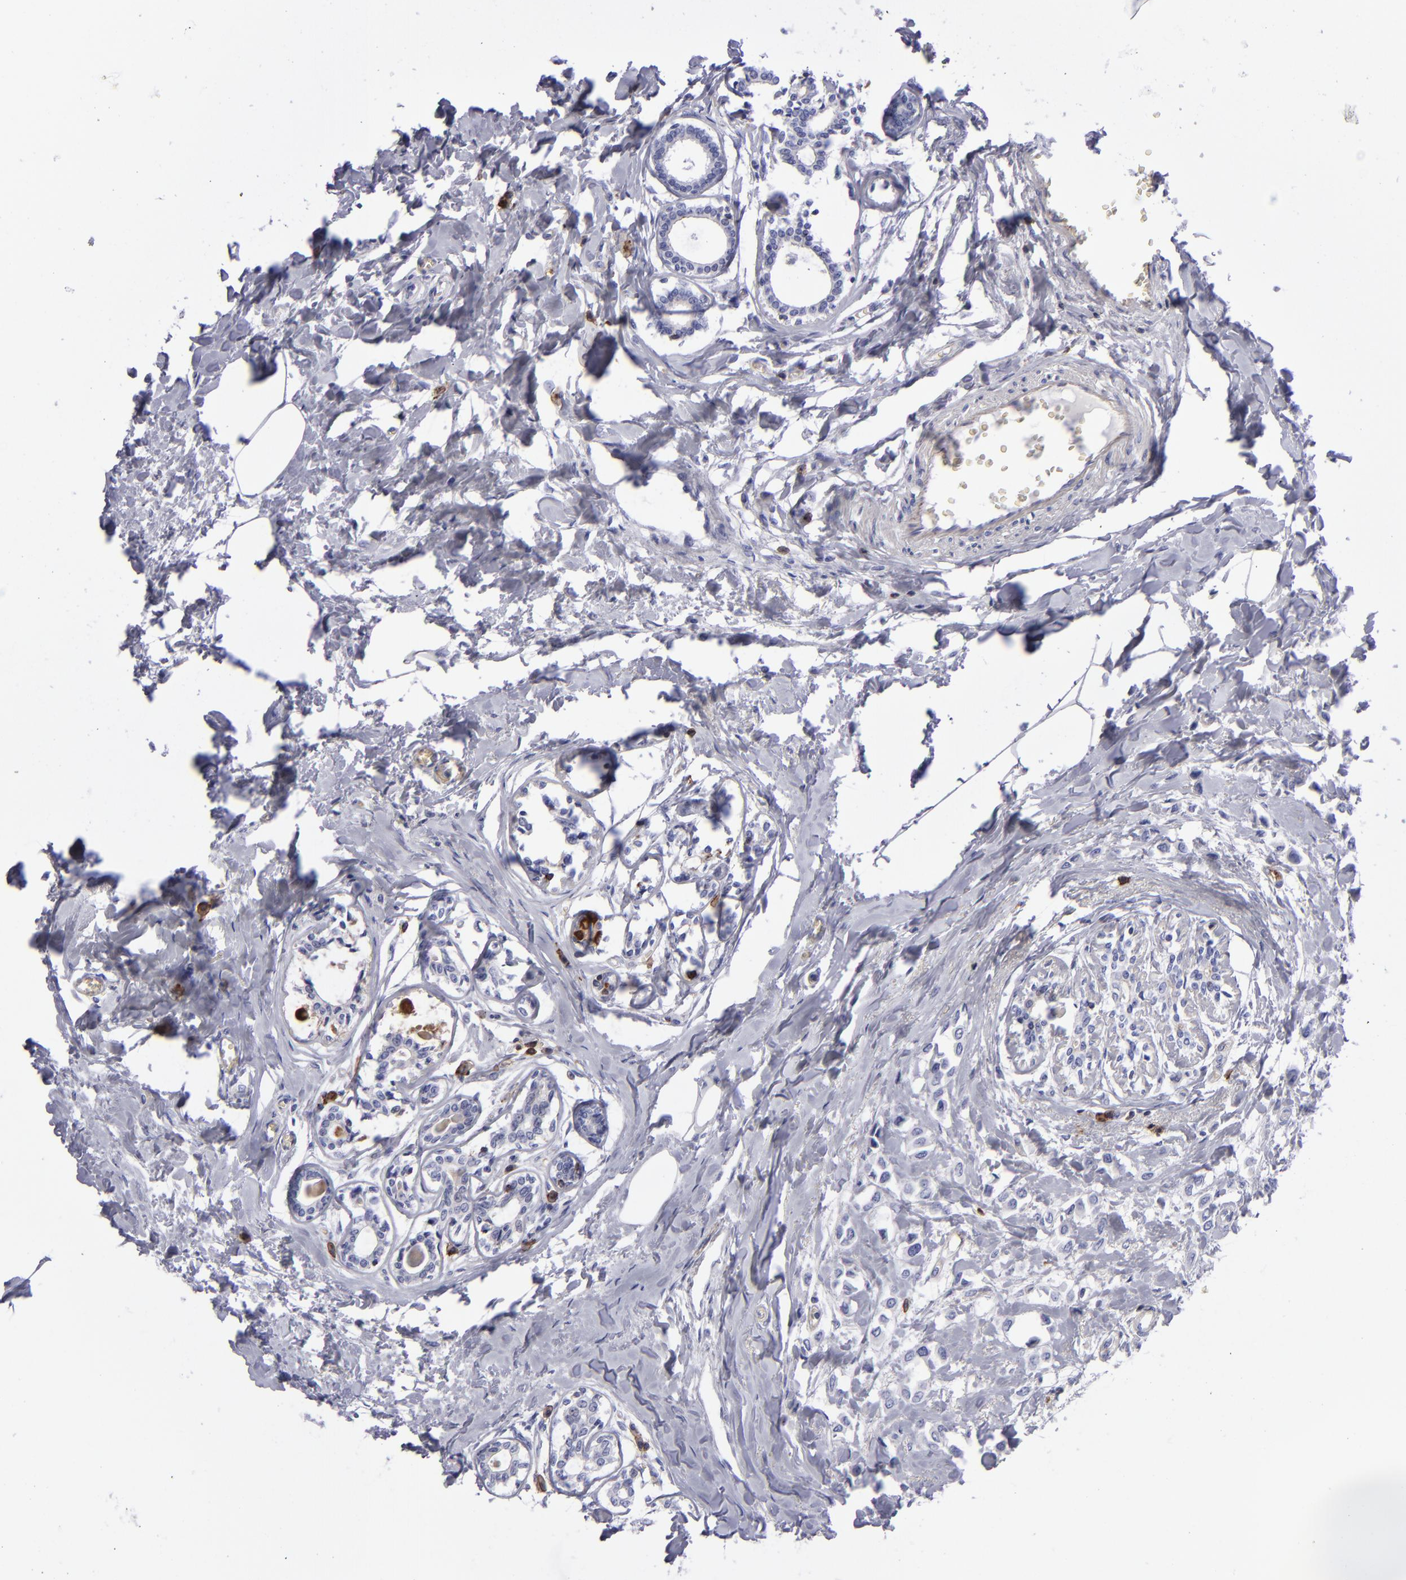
{"staining": {"intensity": "negative", "quantity": "none", "location": "none"}, "tissue": "breast cancer", "cell_type": "Tumor cells", "image_type": "cancer", "snomed": [{"axis": "morphology", "description": "Lobular carcinoma"}, {"axis": "topography", "description": "Breast"}], "caption": "The photomicrograph shows no staining of tumor cells in breast cancer.", "gene": "CD27", "patient": {"sex": "female", "age": 51}}